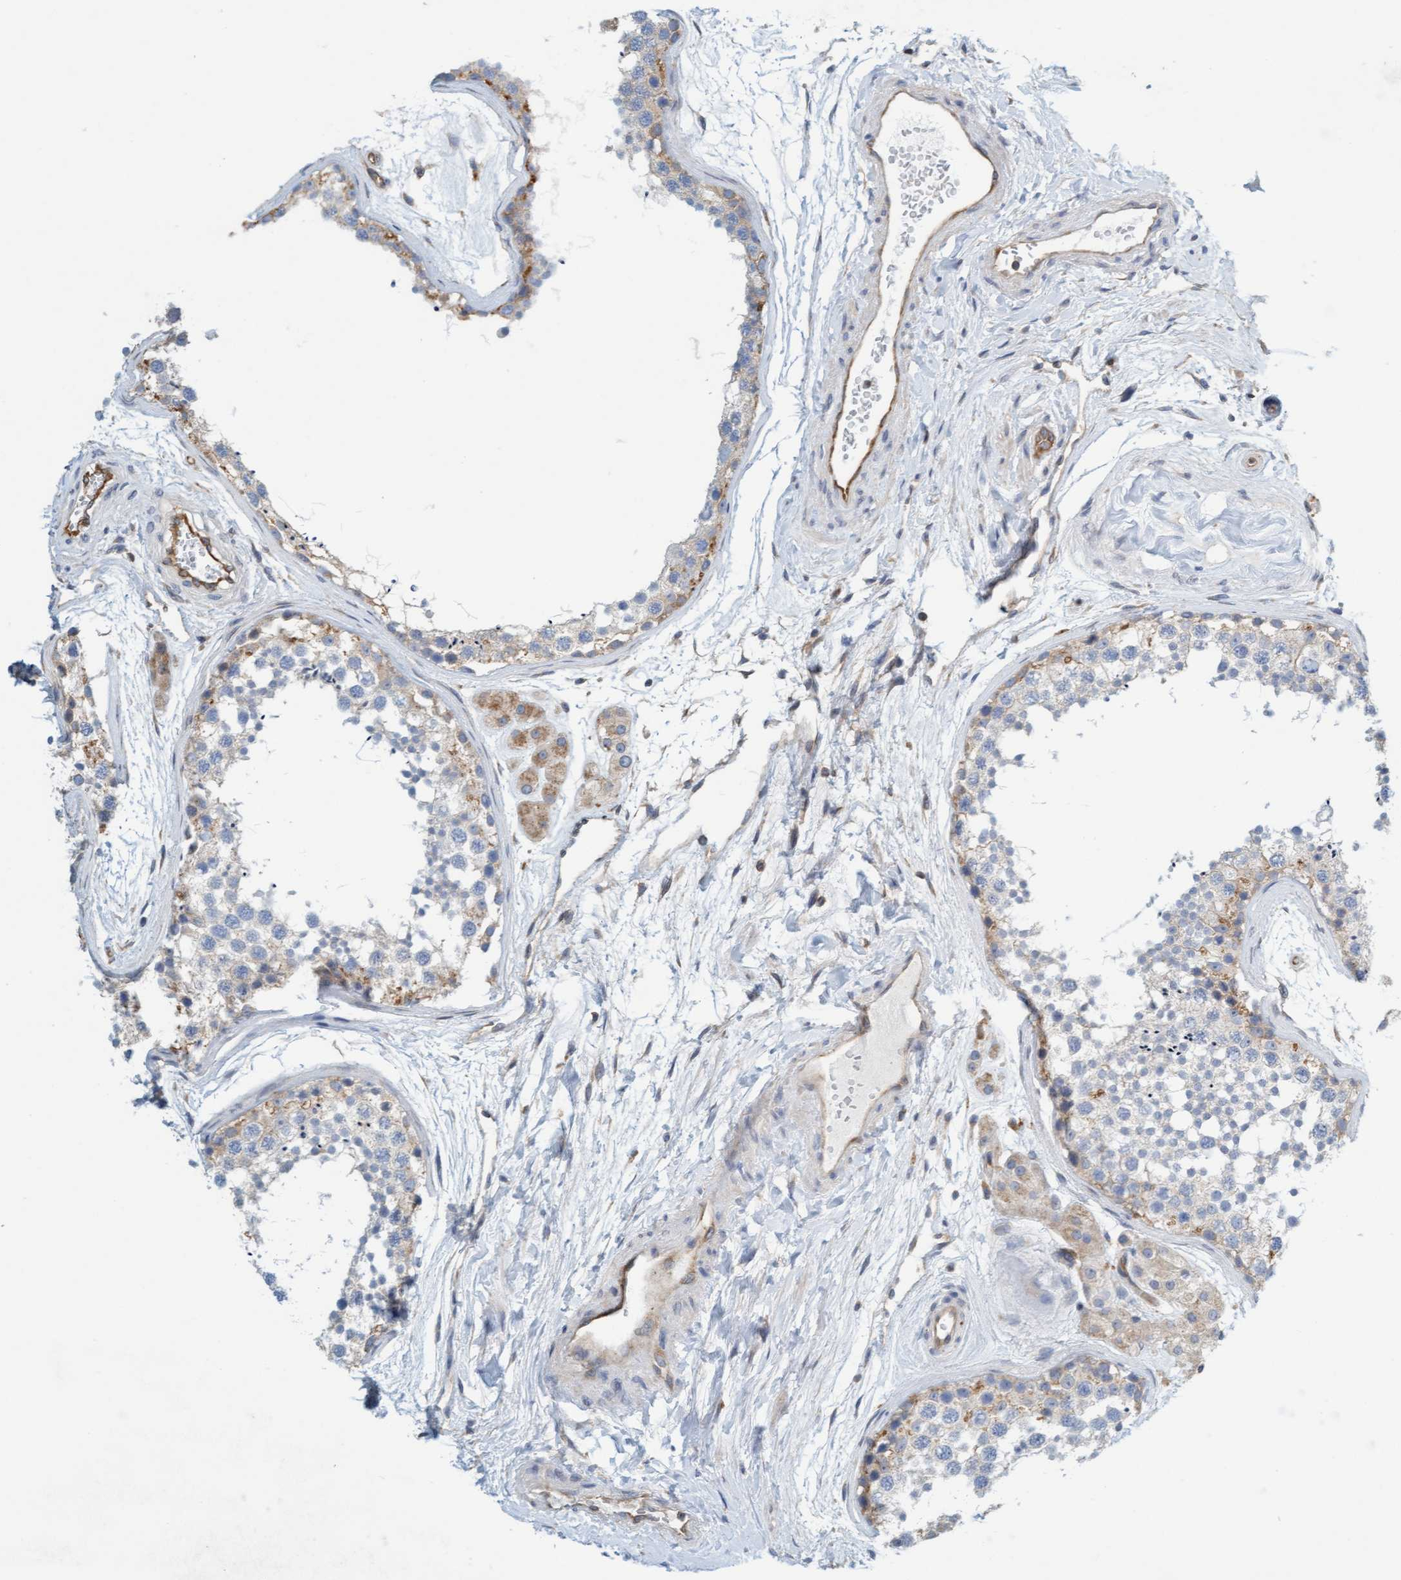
{"staining": {"intensity": "weak", "quantity": "25%-75%", "location": "cytoplasmic/membranous"}, "tissue": "testis", "cell_type": "Cells in seminiferous ducts", "image_type": "normal", "snomed": [{"axis": "morphology", "description": "Normal tissue, NOS"}, {"axis": "topography", "description": "Testis"}], "caption": "Immunohistochemistry histopathology image of benign testis stained for a protein (brown), which reveals low levels of weak cytoplasmic/membranous staining in about 25%-75% of cells in seminiferous ducts.", "gene": "PRKD2", "patient": {"sex": "male", "age": 56}}